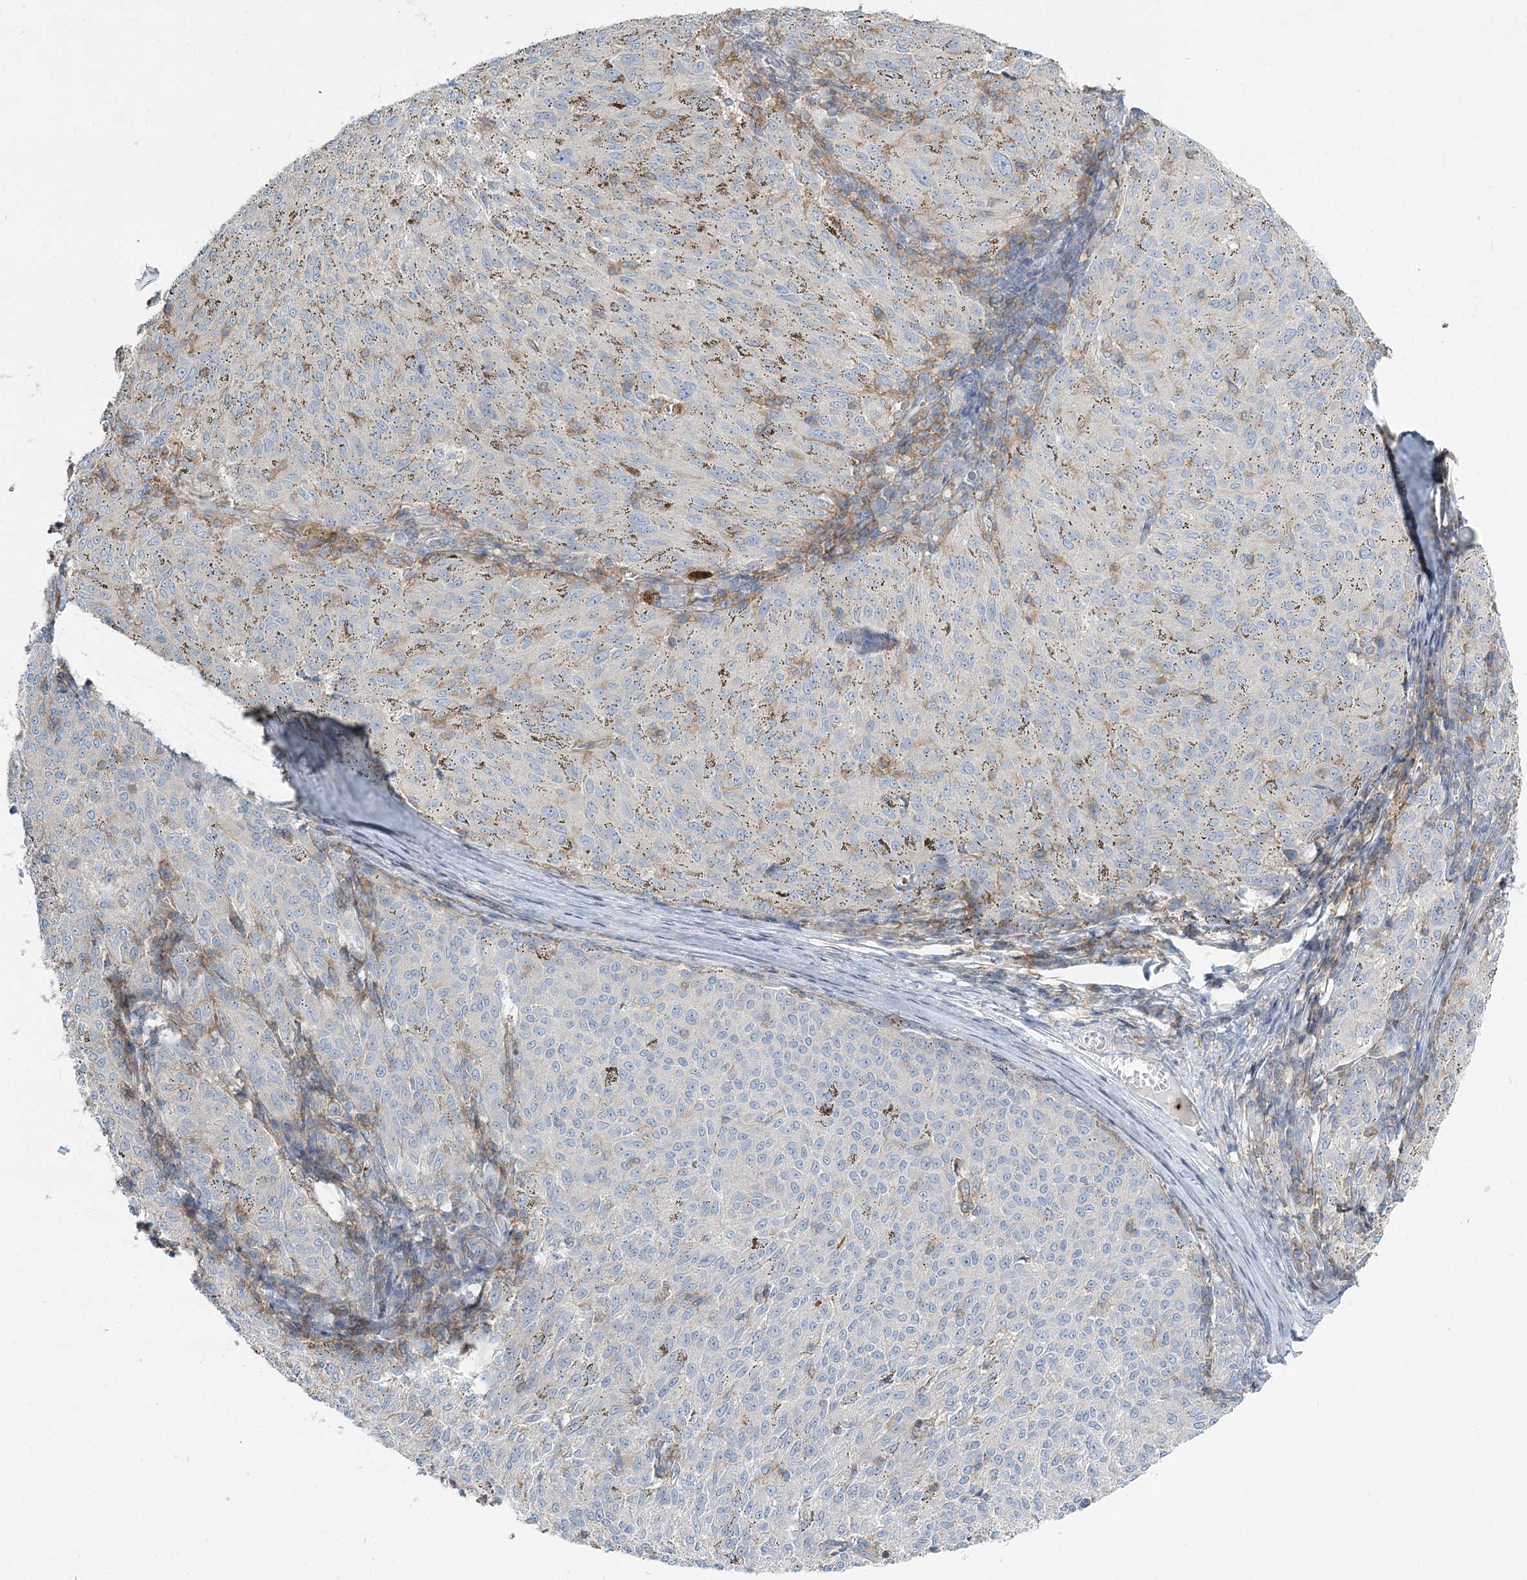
{"staining": {"intensity": "negative", "quantity": "none", "location": "none"}, "tissue": "melanoma", "cell_type": "Tumor cells", "image_type": "cancer", "snomed": [{"axis": "morphology", "description": "Malignant melanoma, NOS"}, {"axis": "topography", "description": "Skin"}], "caption": "Immunohistochemistry of human melanoma reveals no staining in tumor cells.", "gene": "CUEDC2", "patient": {"sex": "female", "age": 72}}